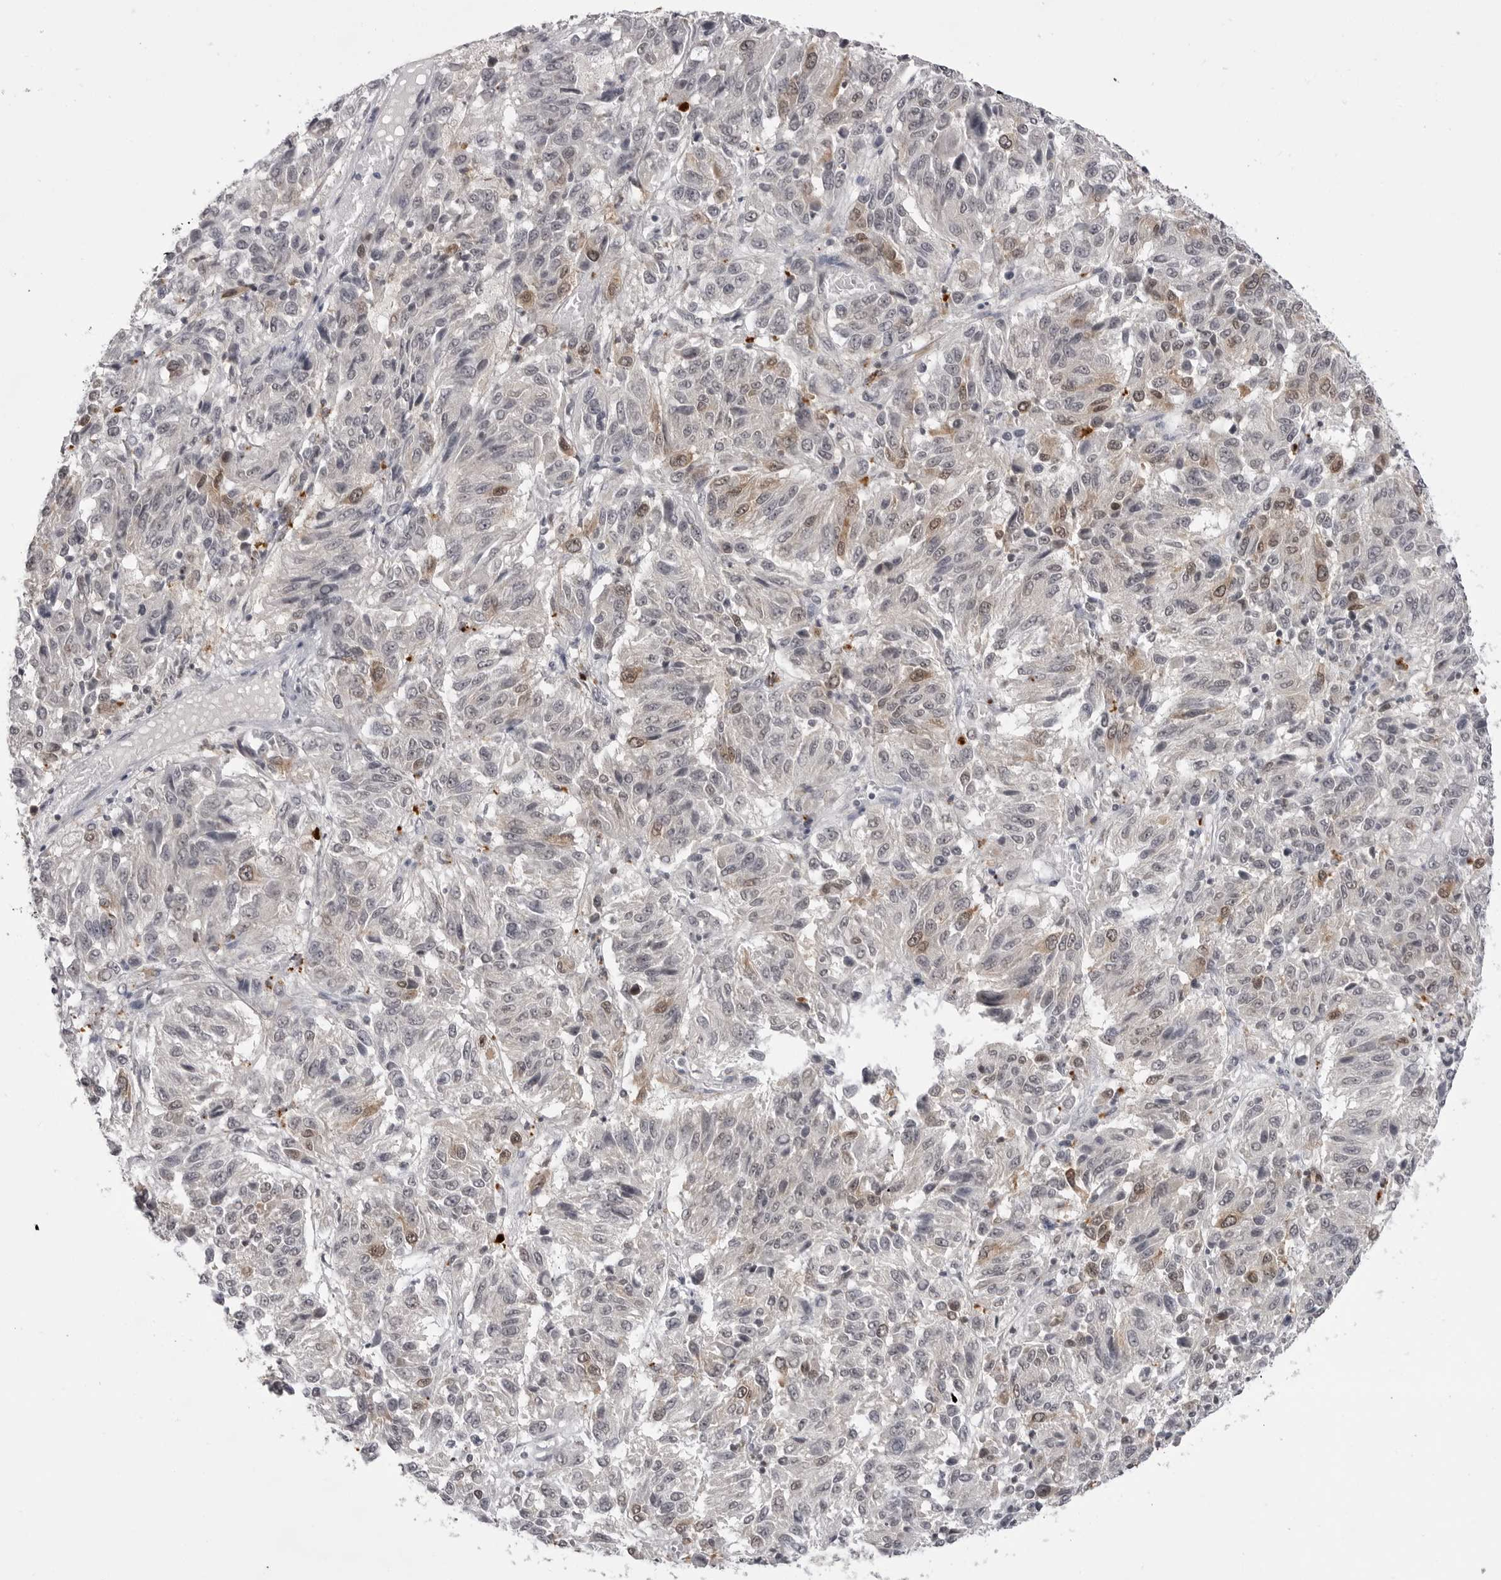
{"staining": {"intensity": "weak", "quantity": "25%-75%", "location": "cytoplasmic/membranous"}, "tissue": "melanoma", "cell_type": "Tumor cells", "image_type": "cancer", "snomed": [{"axis": "morphology", "description": "Malignant melanoma, NOS"}, {"axis": "topography", "description": "Skin"}], "caption": "High-power microscopy captured an immunohistochemistry image of melanoma, revealing weak cytoplasmic/membranous staining in about 25%-75% of tumor cells.", "gene": "RRM1", "patient": {"sex": "female", "age": 82}}